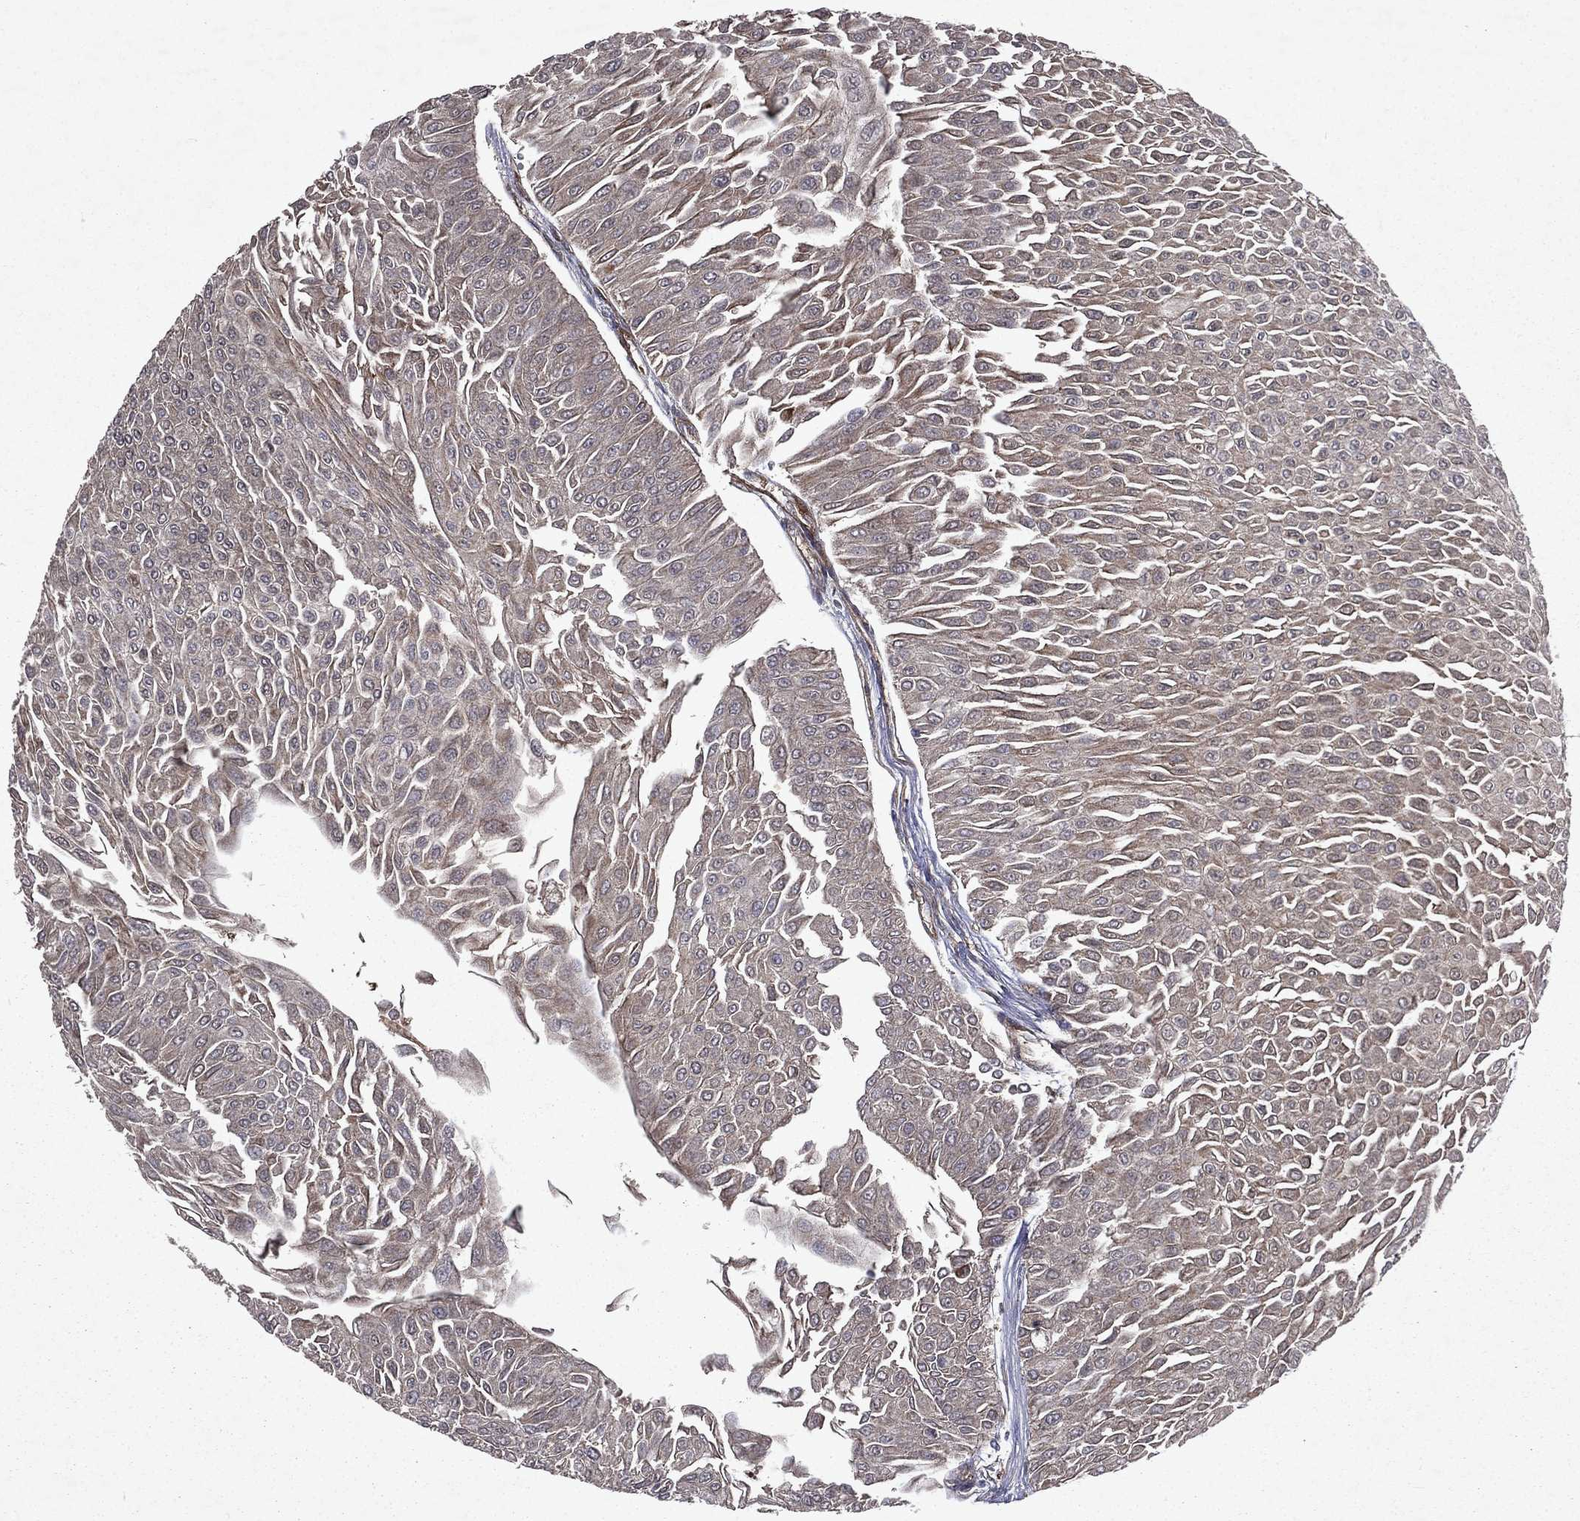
{"staining": {"intensity": "weak", "quantity": "25%-75%", "location": "cytoplasmic/membranous"}, "tissue": "urothelial cancer", "cell_type": "Tumor cells", "image_type": "cancer", "snomed": [{"axis": "morphology", "description": "Urothelial carcinoma, Low grade"}, {"axis": "topography", "description": "Urinary bladder"}], "caption": "High-magnification brightfield microscopy of urothelial cancer stained with DAB (brown) and counterstained with hematoxylin (blue). tumor cells exhibit weak cytoplasmic/membranous staining is appreciated in about25%-75% of cells.", "gene": "FGD1", "patient": {"sex": "male", "age": 67}}